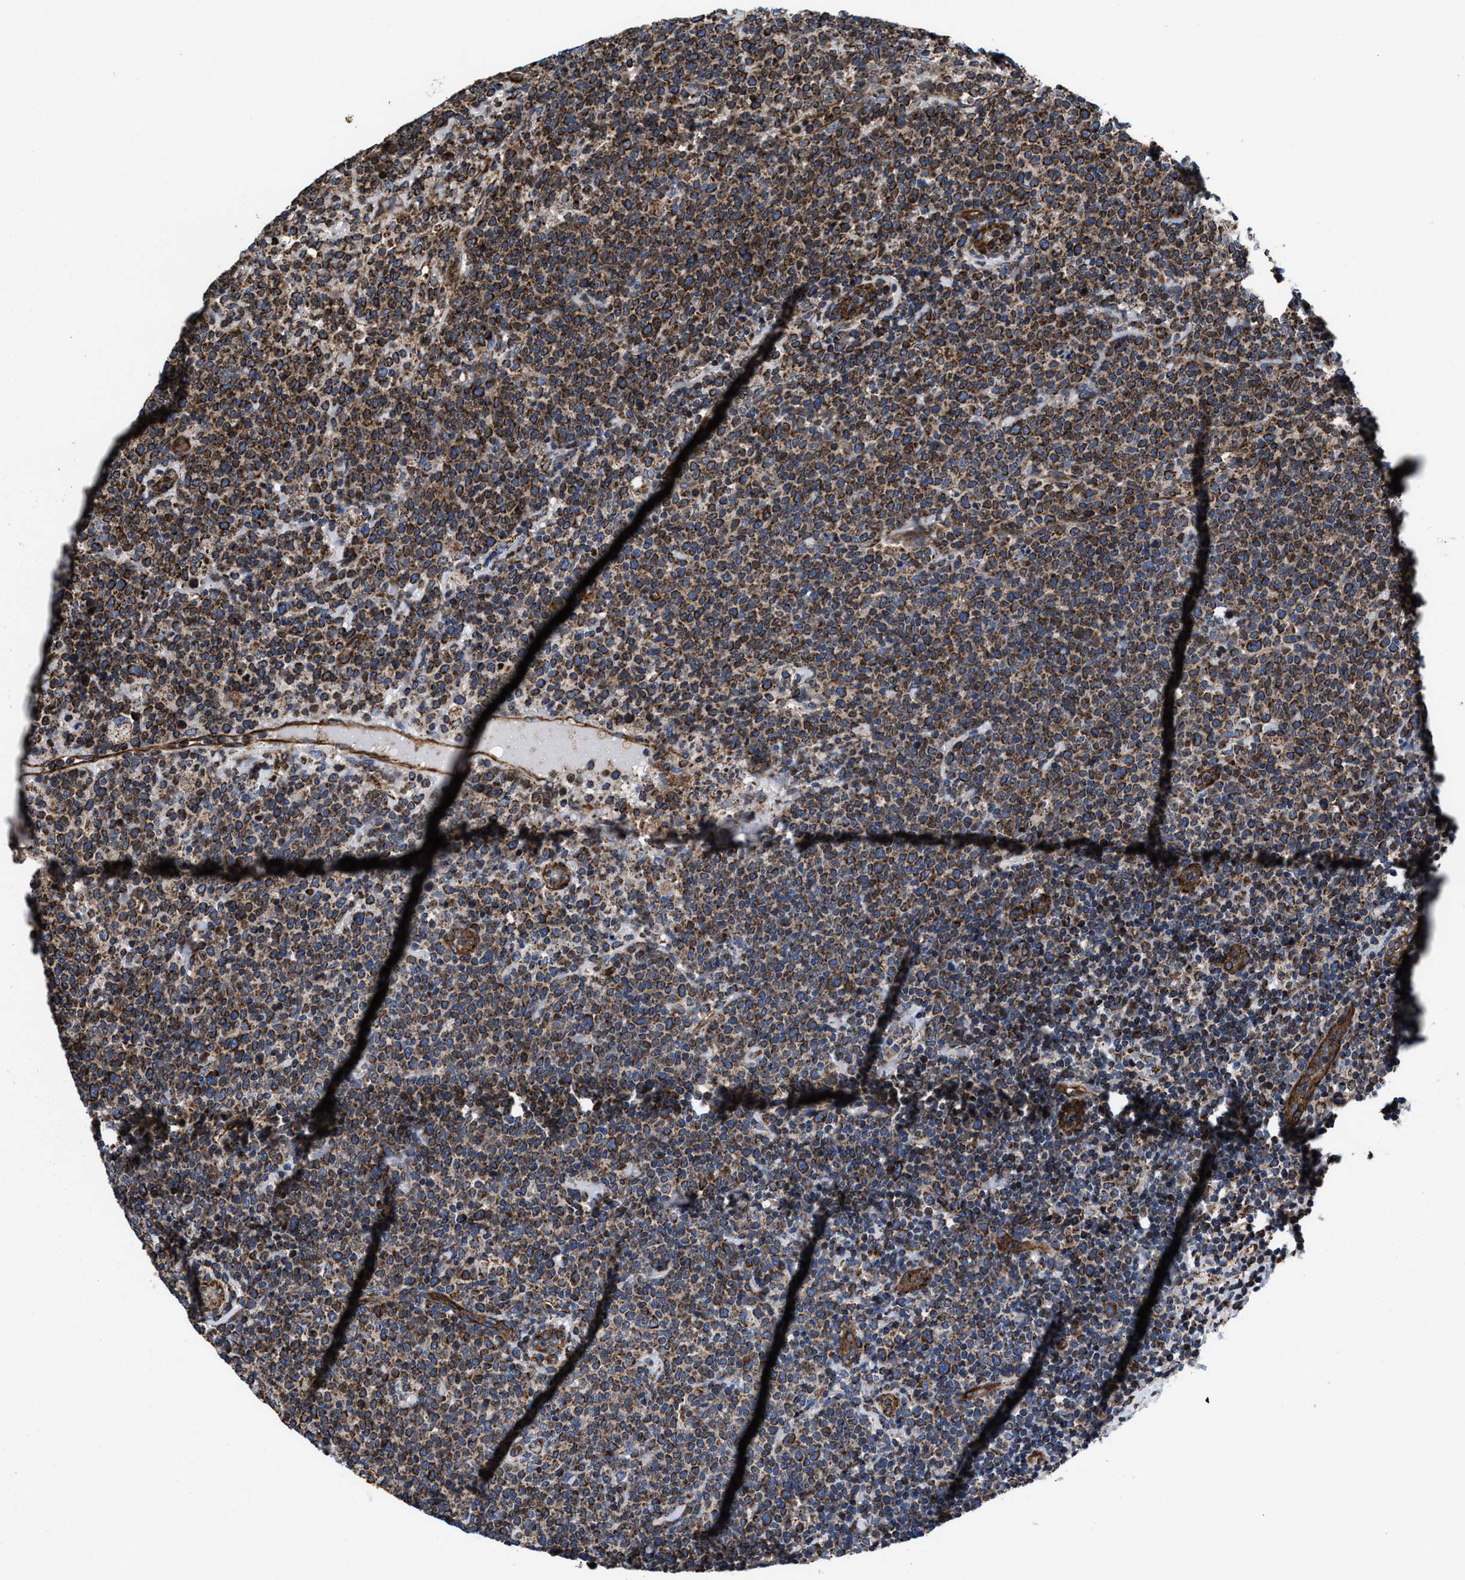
{"staining": {"intensity": "strong", "quantity": ">75%", "location": "cytoplasmic/membranous"}, "tissue": "lymphoma", "cell_type": "Tumor cells", "image_type": "cancer", "snomed": [{"axis": "morphology", "description": "Malignant lymphoma, non-Hodgkin's type, High grade"}, {"axis": "topography", "description": "Lymph node"}], "caption": "About >75% of tumor cells in human lymphoma show strong cytoplasmic/membranous protein expression as visualized by brown immunohistochemical staining.", "gene": "PRR15L", "patient": {"sex": "male", "age": 61}}